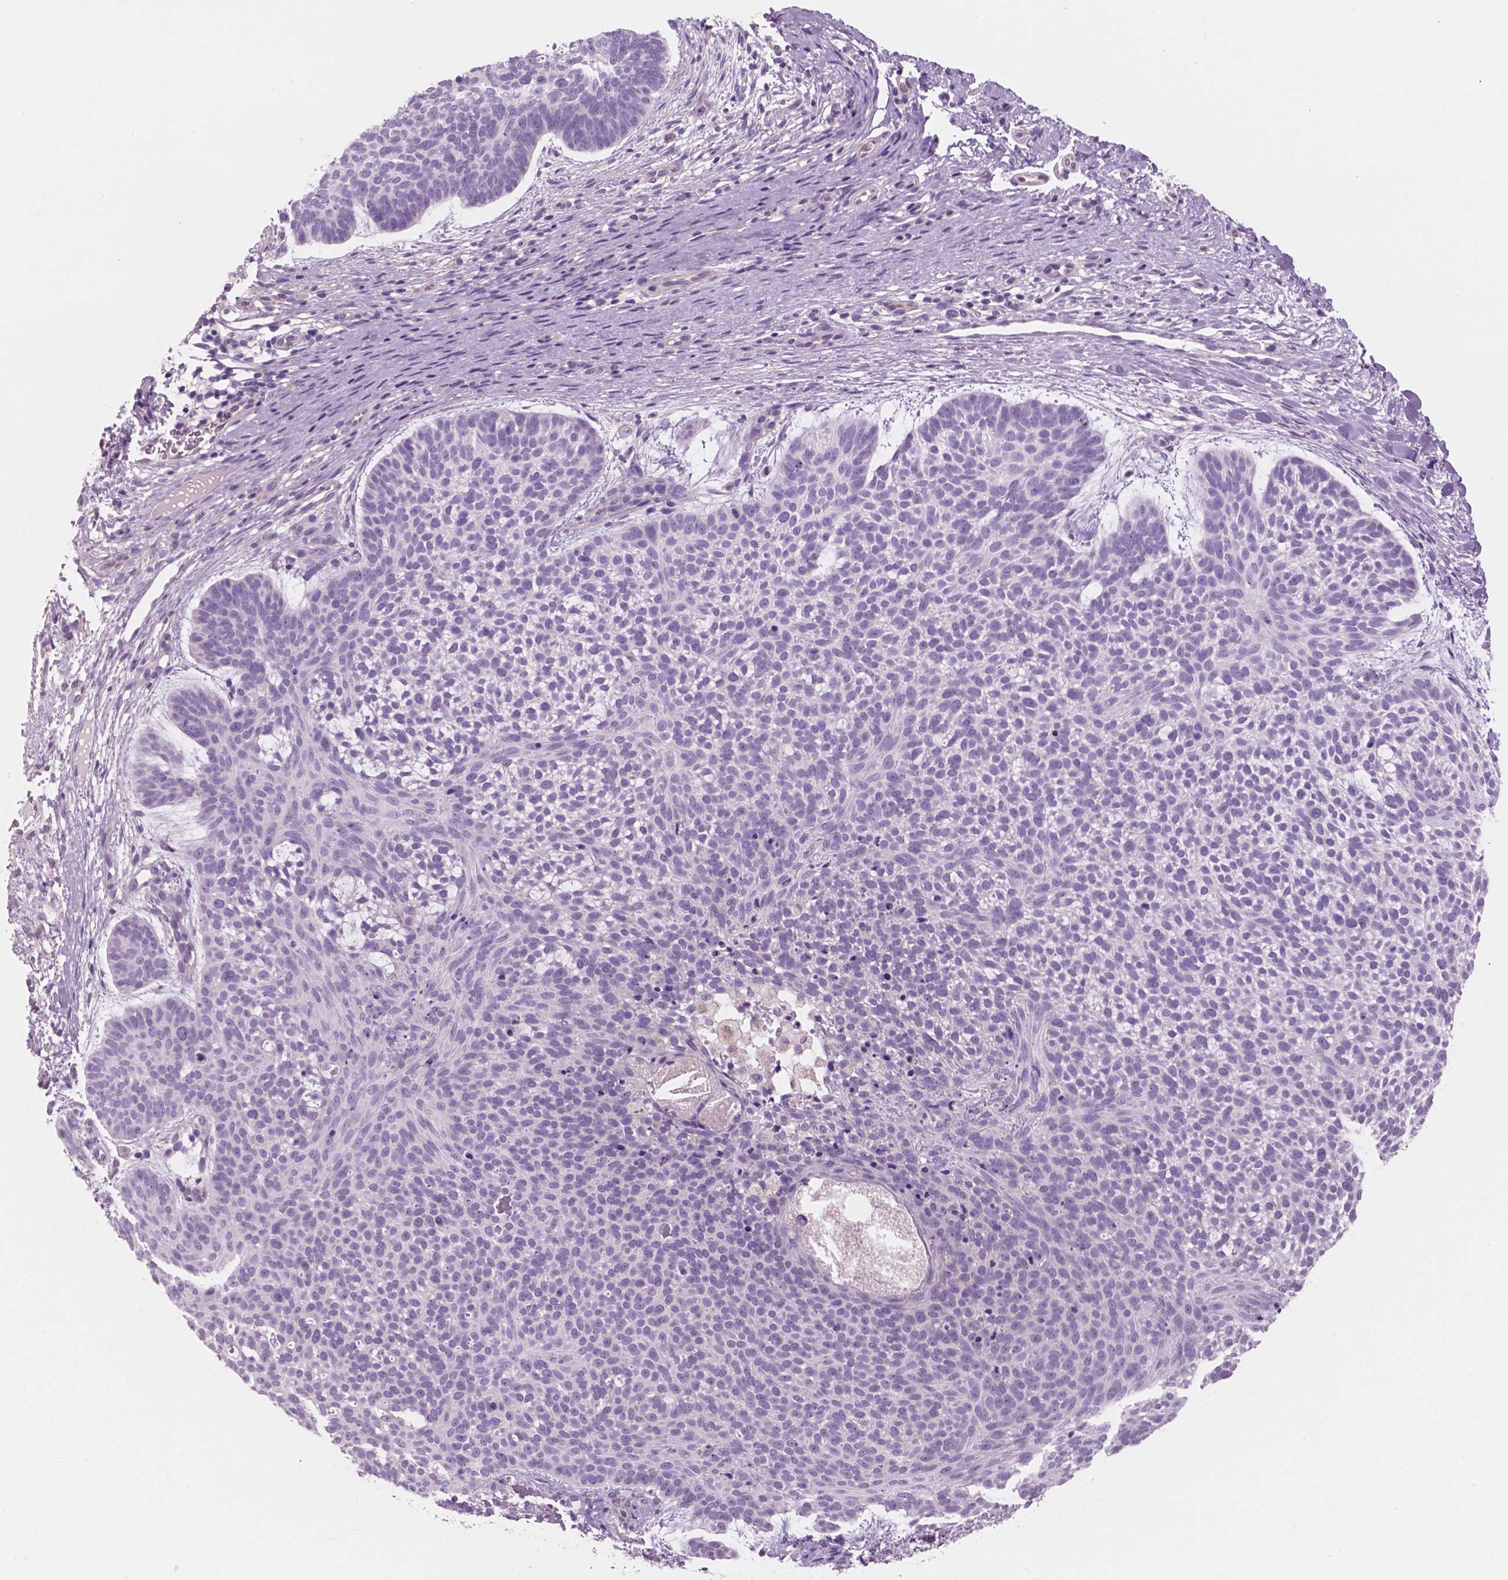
{"staining": {"intensity": "negative", "quantity": "none", "location": "none"}, "tissue": "skin cancer", "cell_type": "Tumor cells", "image_type": "cancer", "snomed": [{"axis": "morphology", "description": "Basal cell carcinoma"}, {"axis": "topography", "description": "Skin"}], "caption": "This is an immunohistochemistry micrograph of human skin cancer (basal cell carcinoma). There is no expression in tumor cells.", "gene": "AWAT1", "patient": {"sex": "male", "age": 64}}